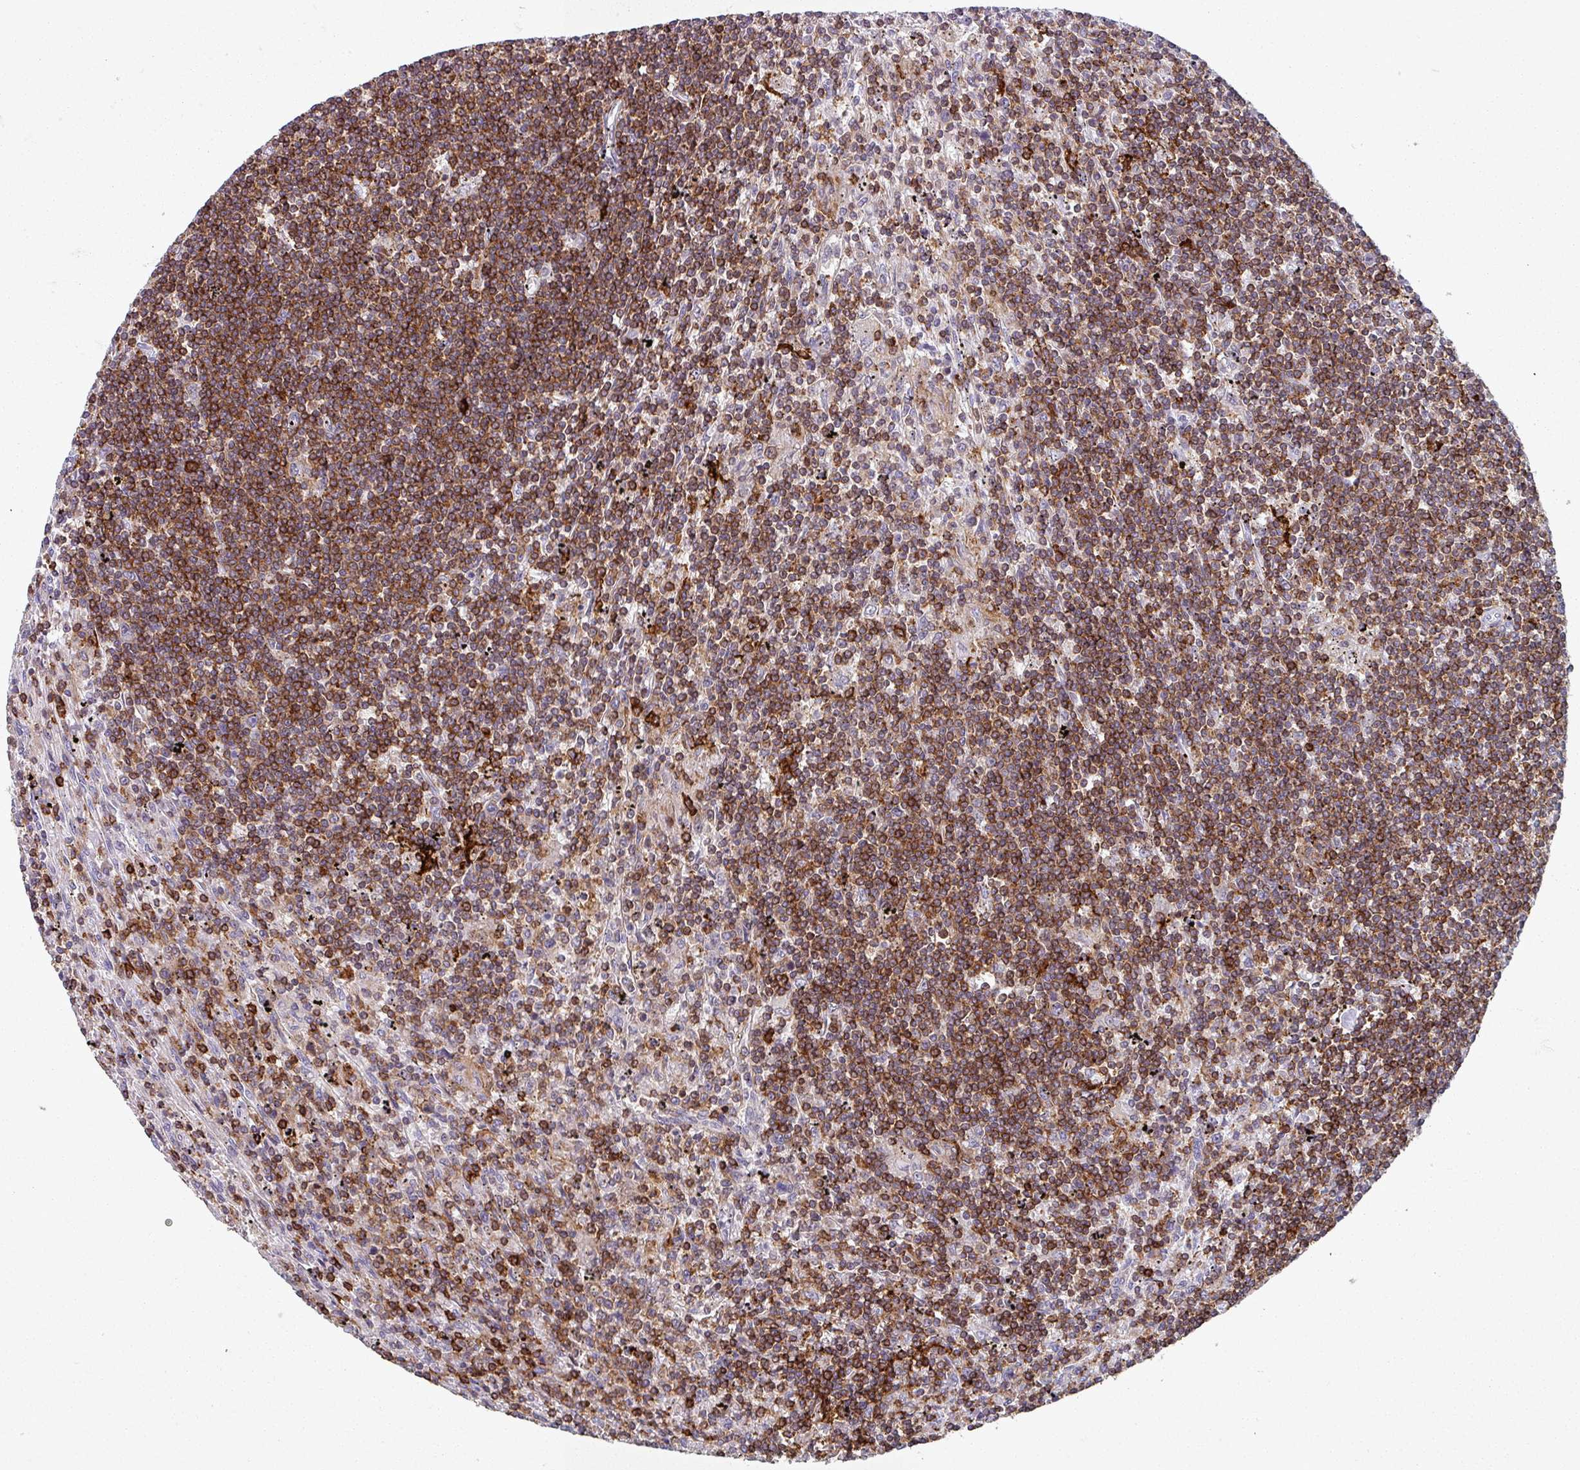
{"staining": {"intensity": "moderate", "quantity": "25%-75%", "location": "cytoplasmic/membranous"}, "tissue": "lymphoma", "cell_type": "Tumor cells", "image_type": "cancer", "snomed": [{"axis": "morphology", "description": "Malignant lymphoma, non-Hodgkin's type, Low grade"}, {"axis": "topography", "description": "Spleen"}], "caption": "Tumor cells display medium levels of moderate cytoplasmic/membranous staining in approximately 25%-75% of cells in human malignant lymphoma, non-Hodgkin's type (low-grade).", "gene": "NEDD9", "patient": {"sex": "male", "age": 76}}